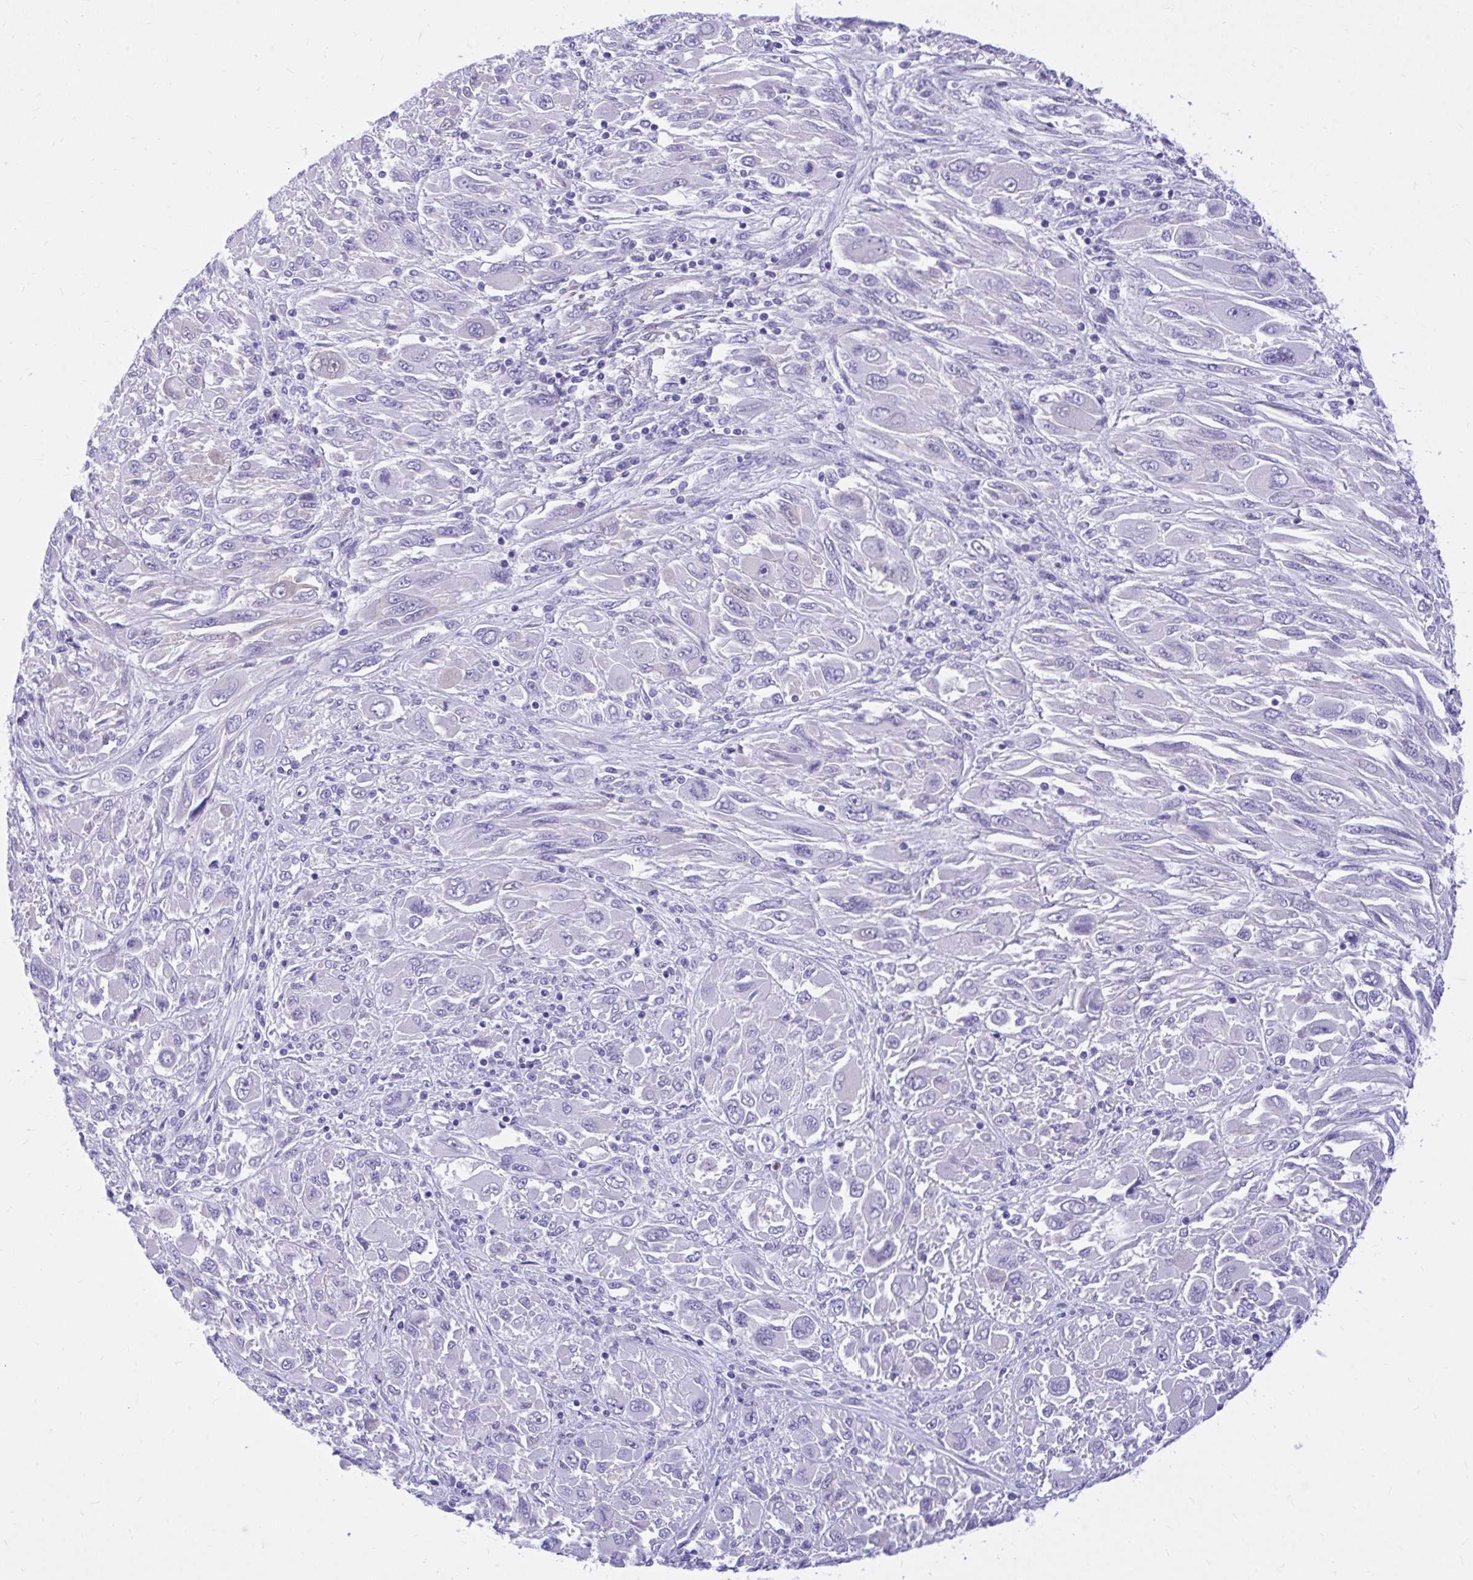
{"staining": {"intensity": "negative", "quantity": "none", "location": "none"}, "tissue": "melanoma", "cell_type": "Tumor cells", "image_type": "cancer", "snomed": [{"axis": "morphology", "description": "Malignant melanoma, NOS"}, {"axis": "topography", "description": "Skin"}], "caption": "Malignant melanoma stained for a protein using IHC demonstrates no expression tumor cells.", "gene": "ADAMTSL1", "patient": {"sex": "female", "age": 91}}